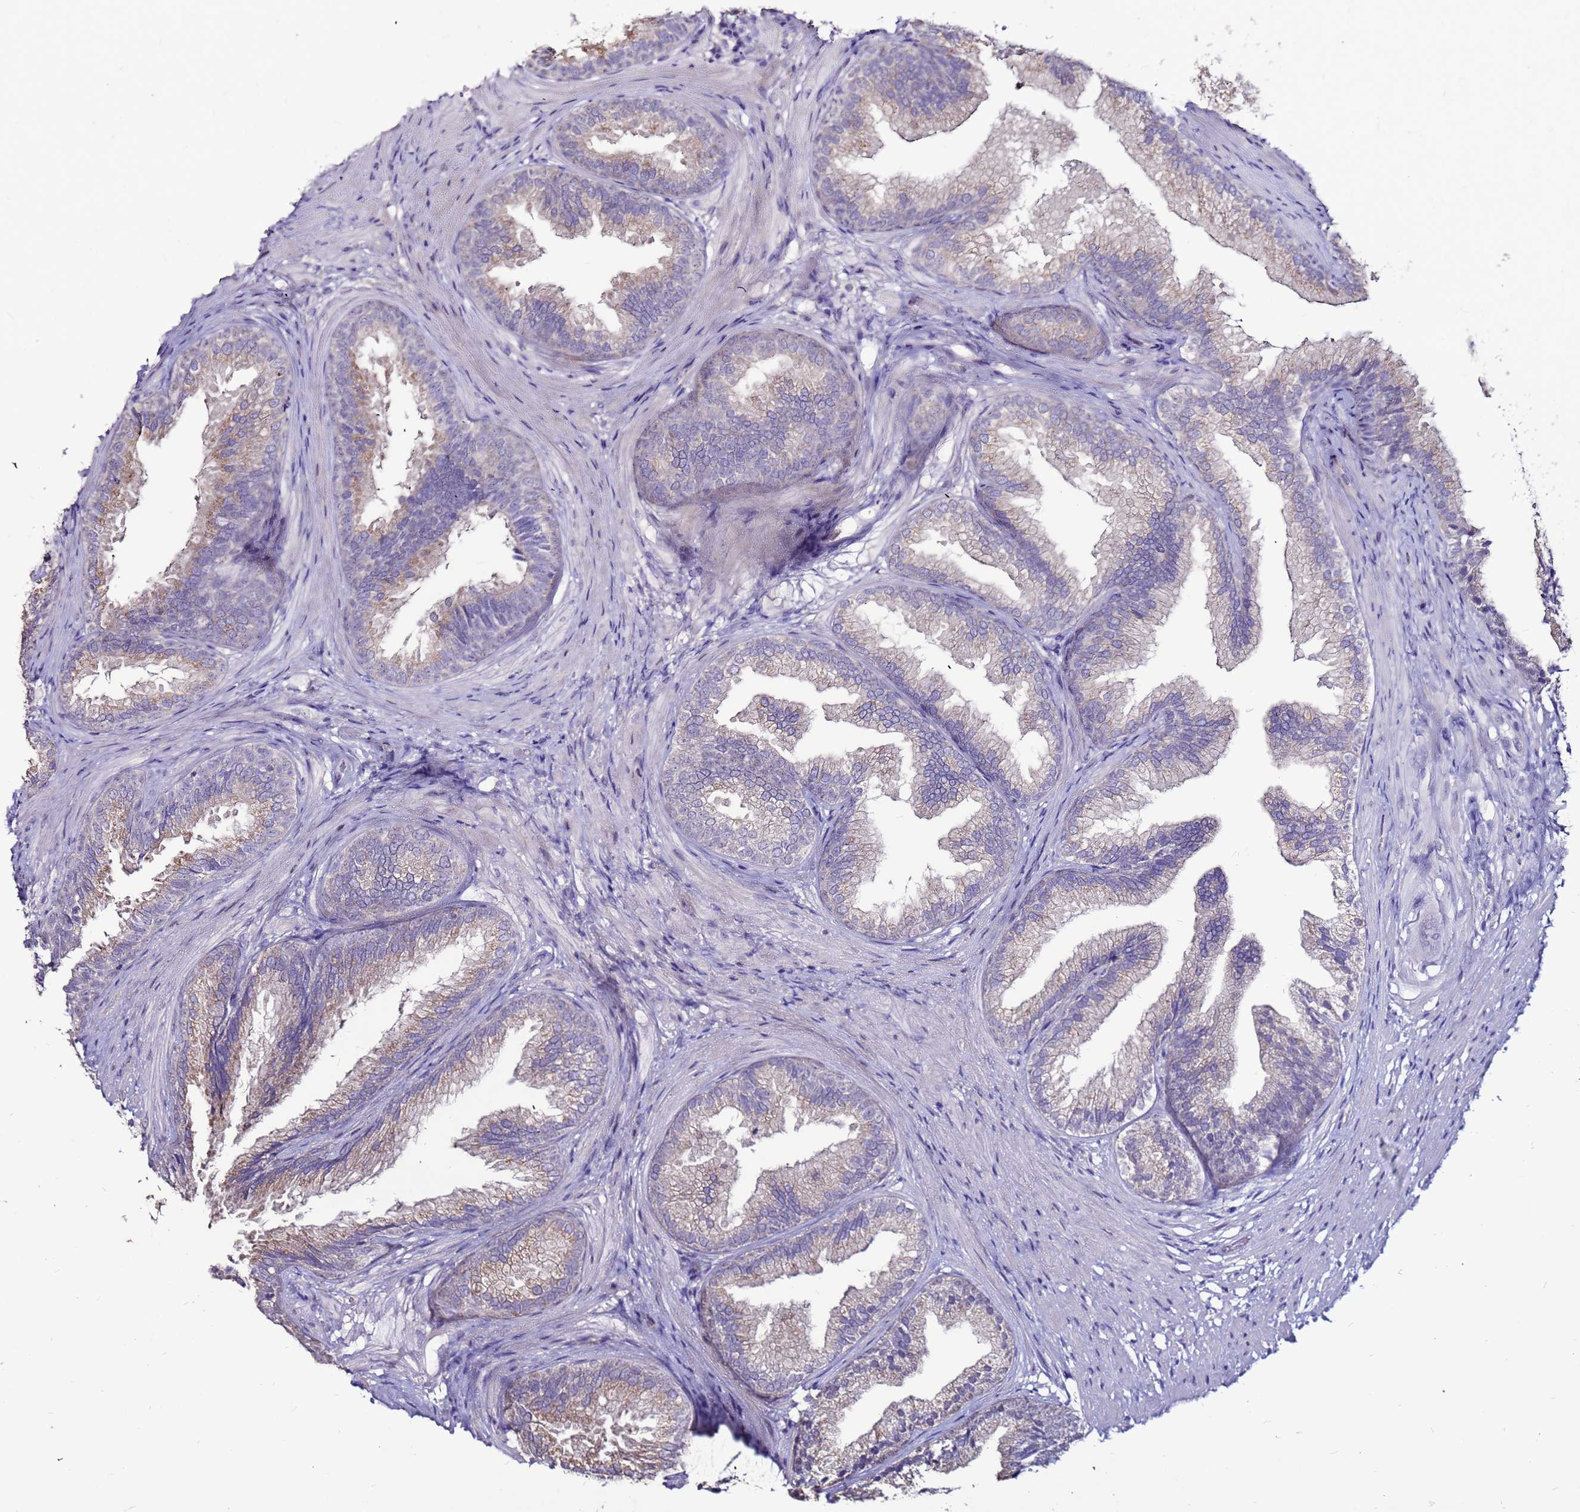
{"staining": {"intensity": "weak", "quantity": "25%-75%", "location": "cytoplasmic/membranous"}, "tissue": "prostate", "cell_type": "Glandular cells", "image_type": "normal", "snomed": [{"axis": "morphology", "description": "Normal tissue, NOS"}, {"axis": "topography", "description": "Prostate"}], "caption": "Approximately 25%-75% of glandular cells in benign prostate exhibit weak cytoplasmic/membranous protein positivity as visualized by brown immunohistochemical staining.", "gene": "SLC44A3", "patient": {"sex": "male", "age": 76}}